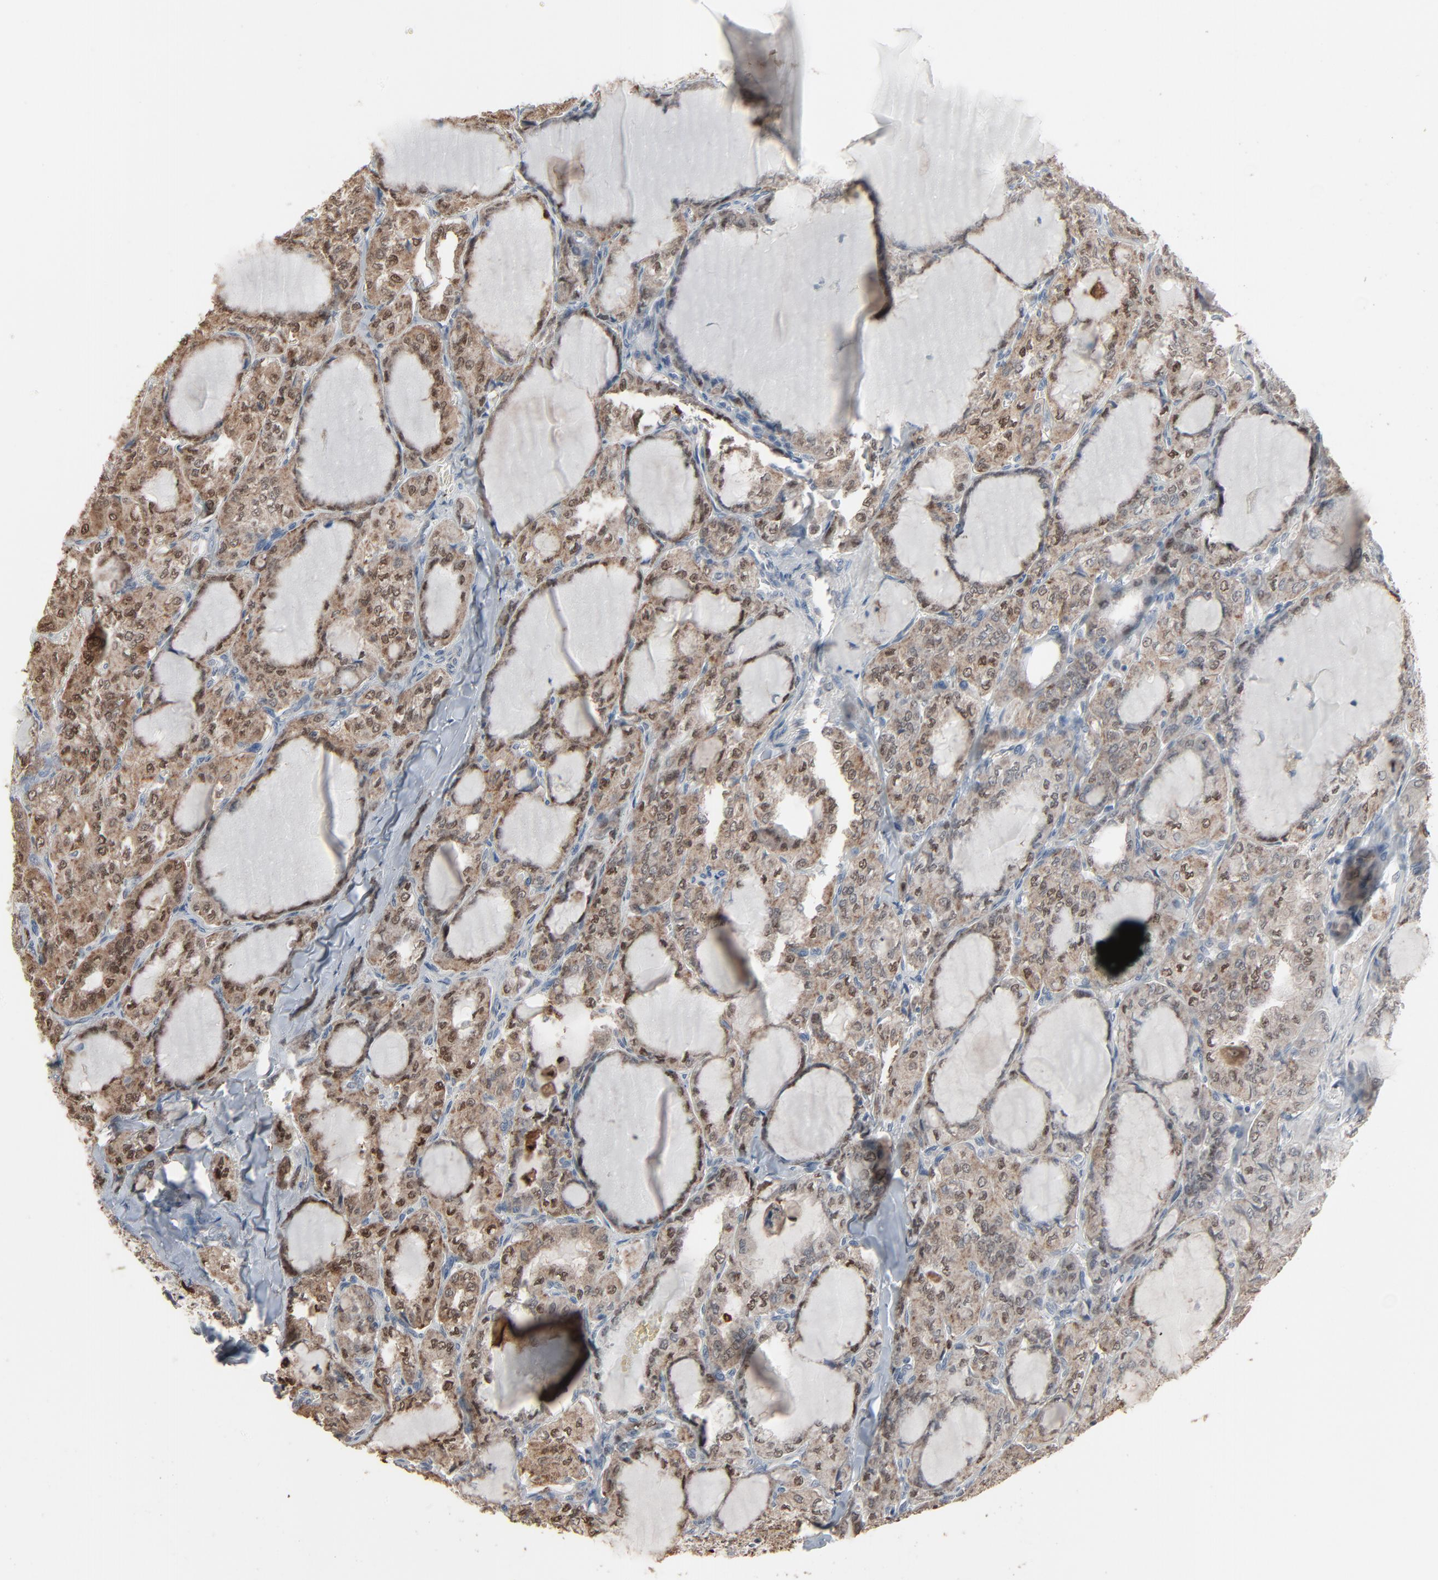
{"staining": {"intensity": "moderate", "quantity": ">75%", "location": "cytoplasmic/membranous,nuclear"}, "tissue": "thyroid cancer", "cell_type": "Tumor cells", "image_type": "cancer", "snomed": [{"axis": "morphology", "description": "Papillary adenocarcinoma, NOS"}, {"axis": "topography", "description": "Thyroid gland"}], "caption": "Protein staining by immunohistochemistry exhibits moderate cytoplasmic/membranous and nuclear positivity in about >75% of tumor cells in papillary adenocarcinoma (thyroid). Ihc stains the protein in brown and the nuclei are stained blue.", "gene": "DOCK8", "patient": {"sex": "male", "age": 20}}